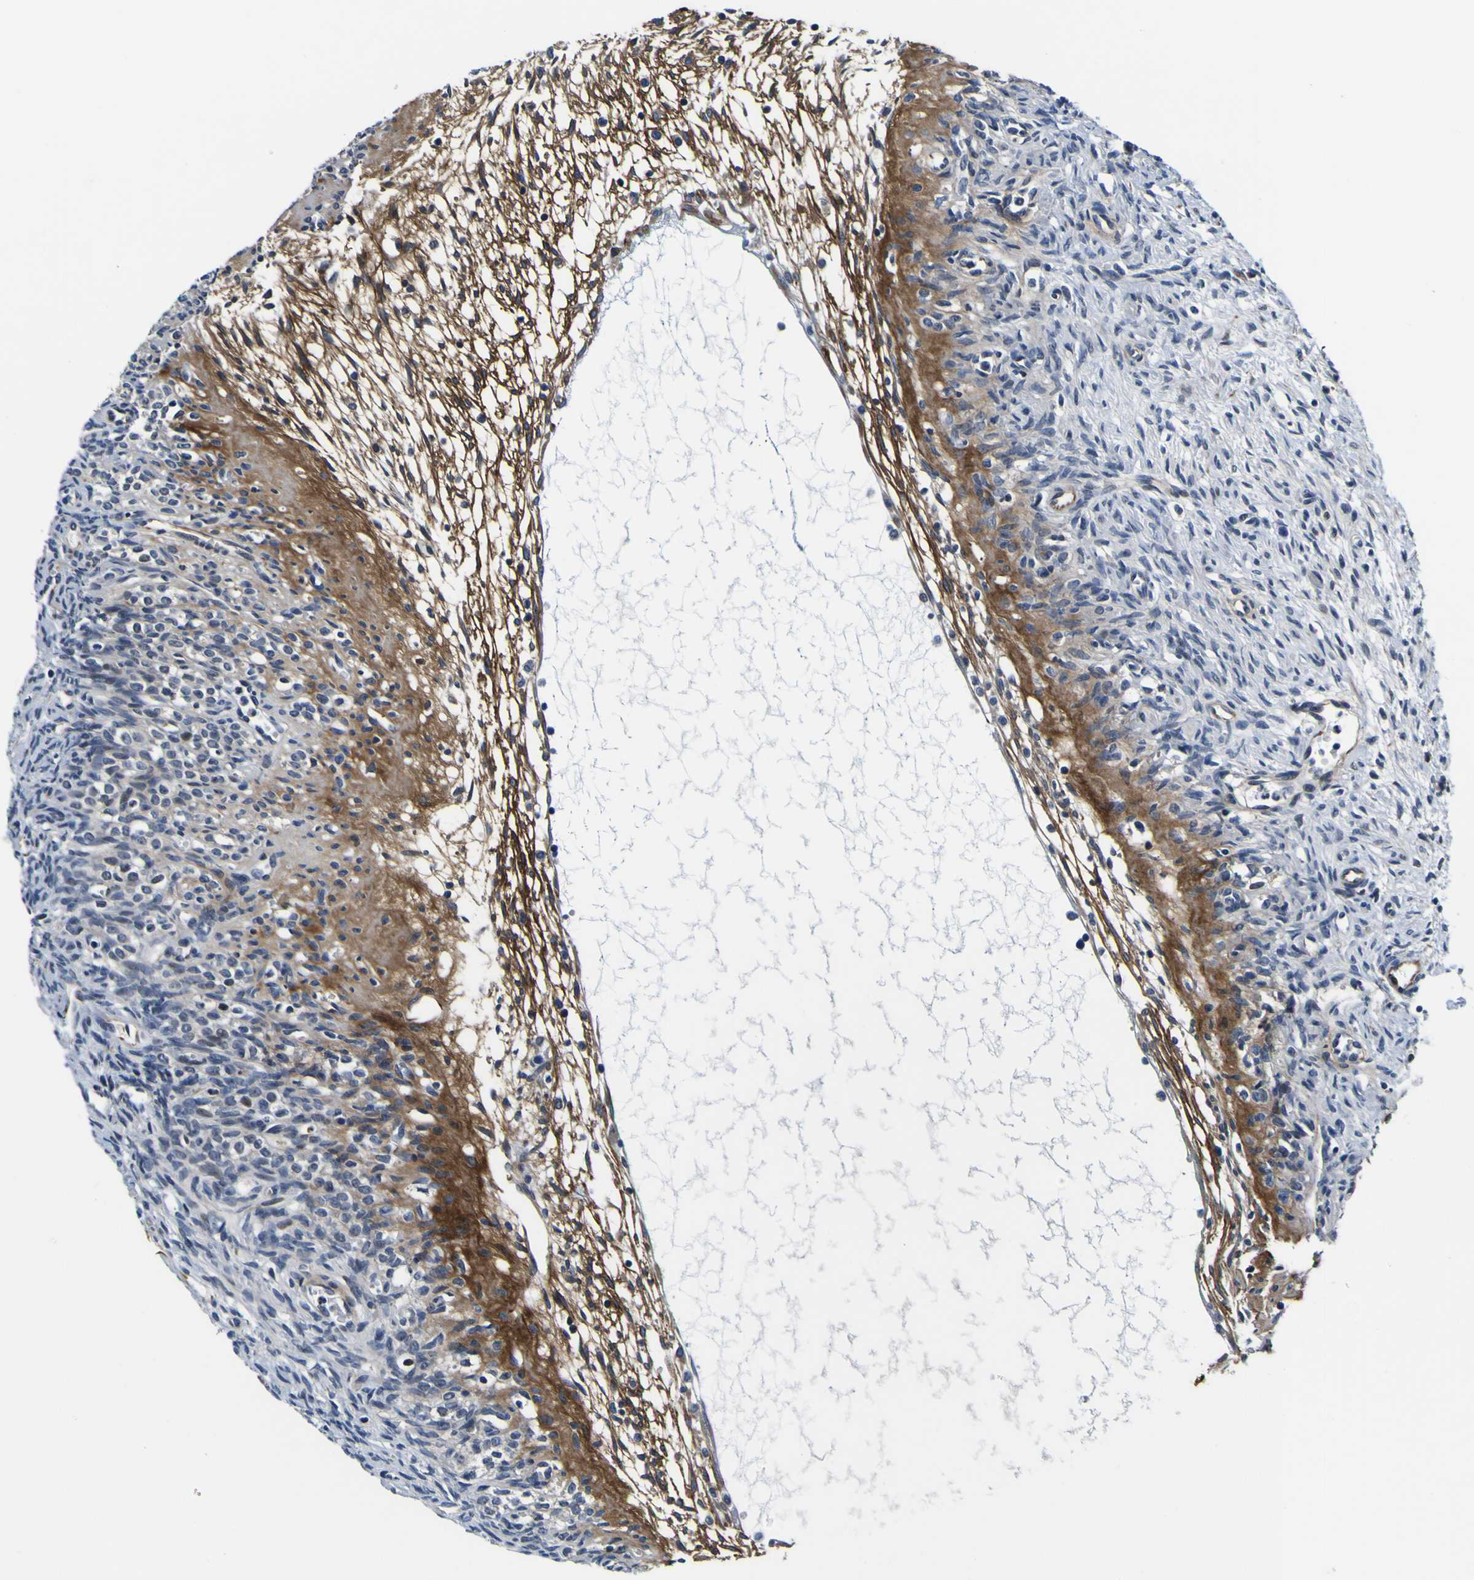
{"staining": {"intensity": "negative", "quantity": "none", "location": "none"}, "tissue": "ovary", "cell_type": "Ovarian stroma cells", "image_type": "normal", "snomed": [{"axis": "morphology", "description": "Normal tissue, NOS"}, {"axis": "topography", "description": "Ovary"}], "caption": "Photomicrograph shows no significant protein positivity in ovarian stroma cells of unremarkable ovary.", "gene": "POSTN", "patient": {"sex": "female", "age": 33}}